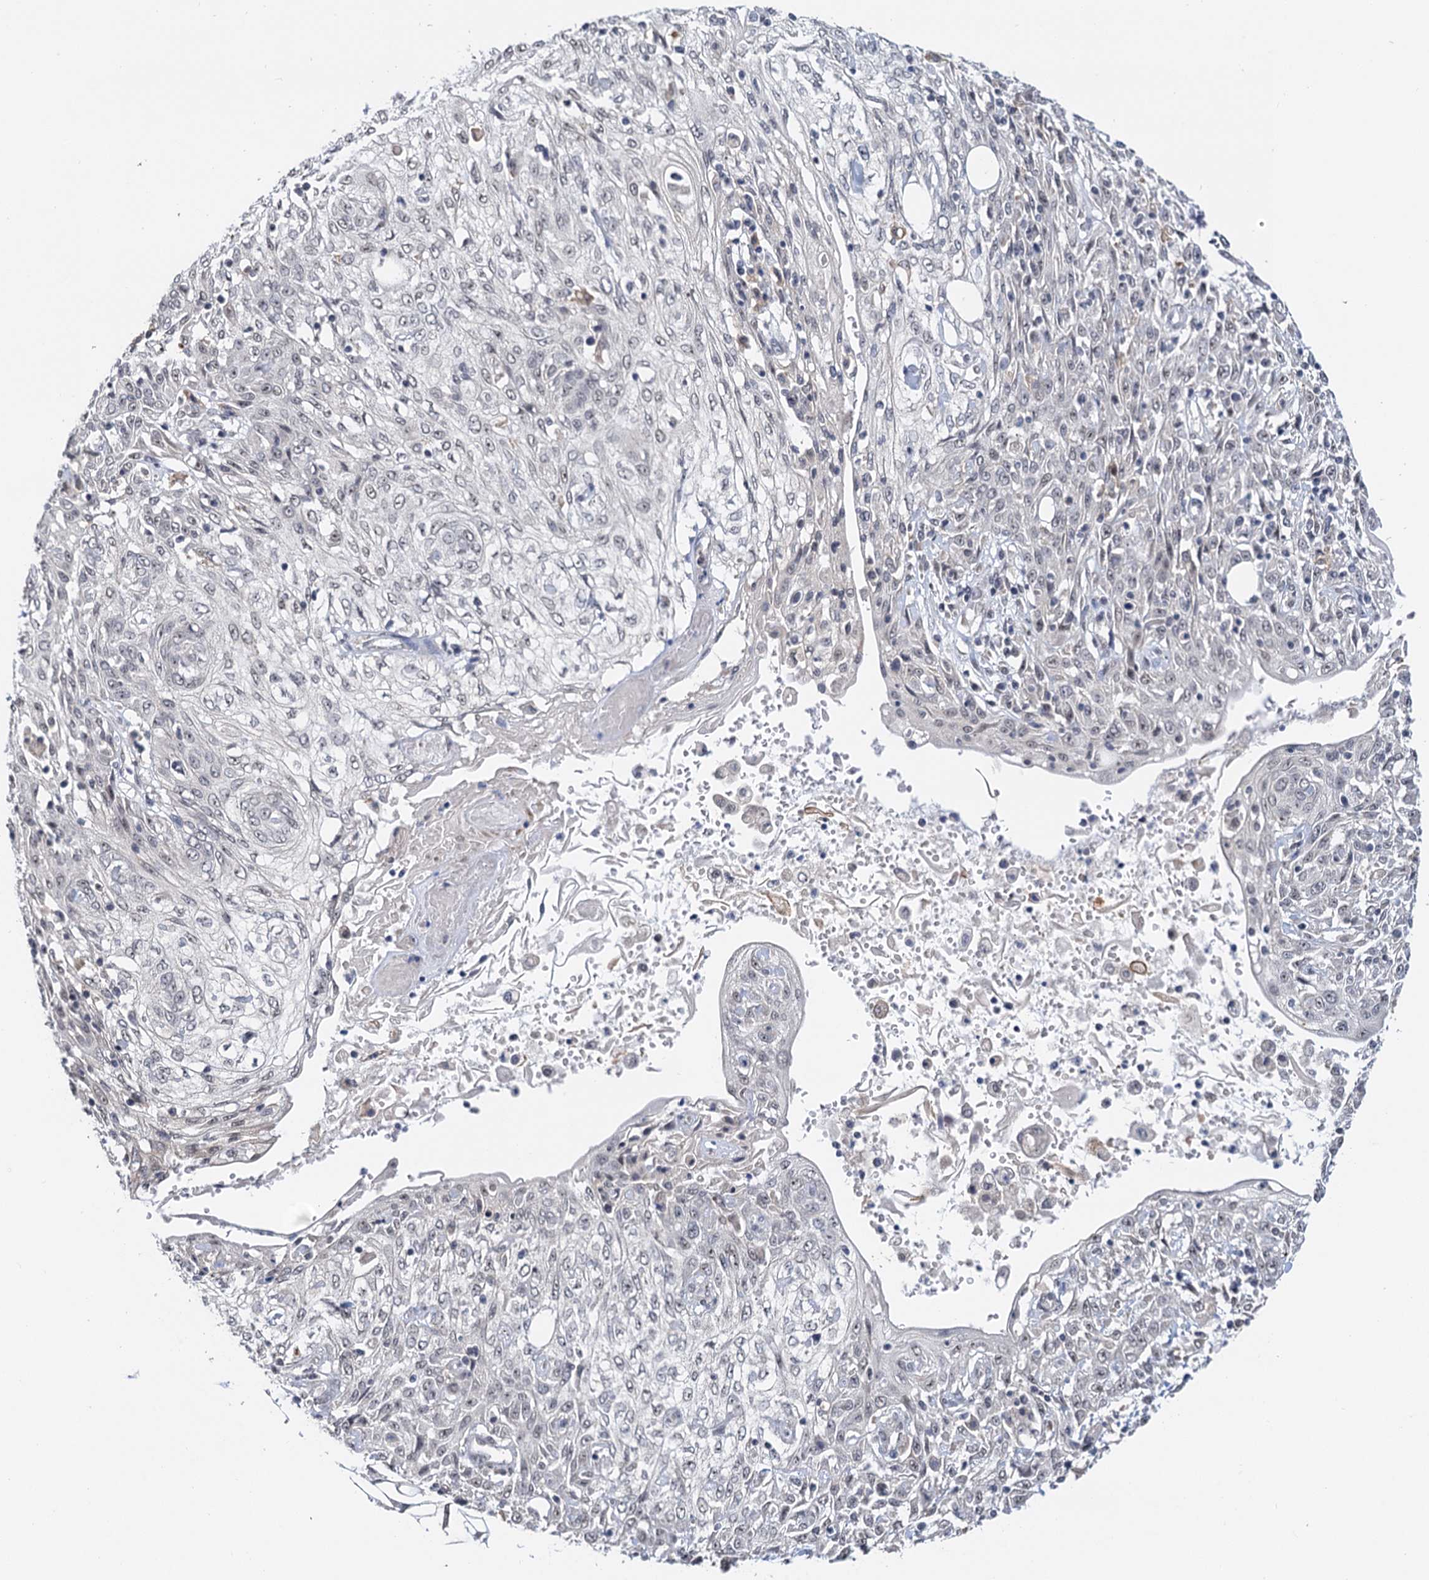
{"staining": {"intensity": "moderate", "quantity": "<25%", "location": "nuclear"}, "tissue": "skin cancer", "cell_type": "Tumor cells", "image_type": "cancer", "snomed": [{"axis": "morphology", "description": "Squamous cell carcinoma, NOS"}, {"axis": "morphology", "description": "Squamous cell carcinoma, metastatic, NOS"}, {"axis": "topography", "description": "Skin"}, {"axis": "topography", "description": "Lymph node"}], "caption": "Protein expression analysis of skin cancer demonstrates moderate nuclear positivity in about <25% of tumor cells.", "gene": "NAT10", "patient": {"sex": "male", "age": 75}}